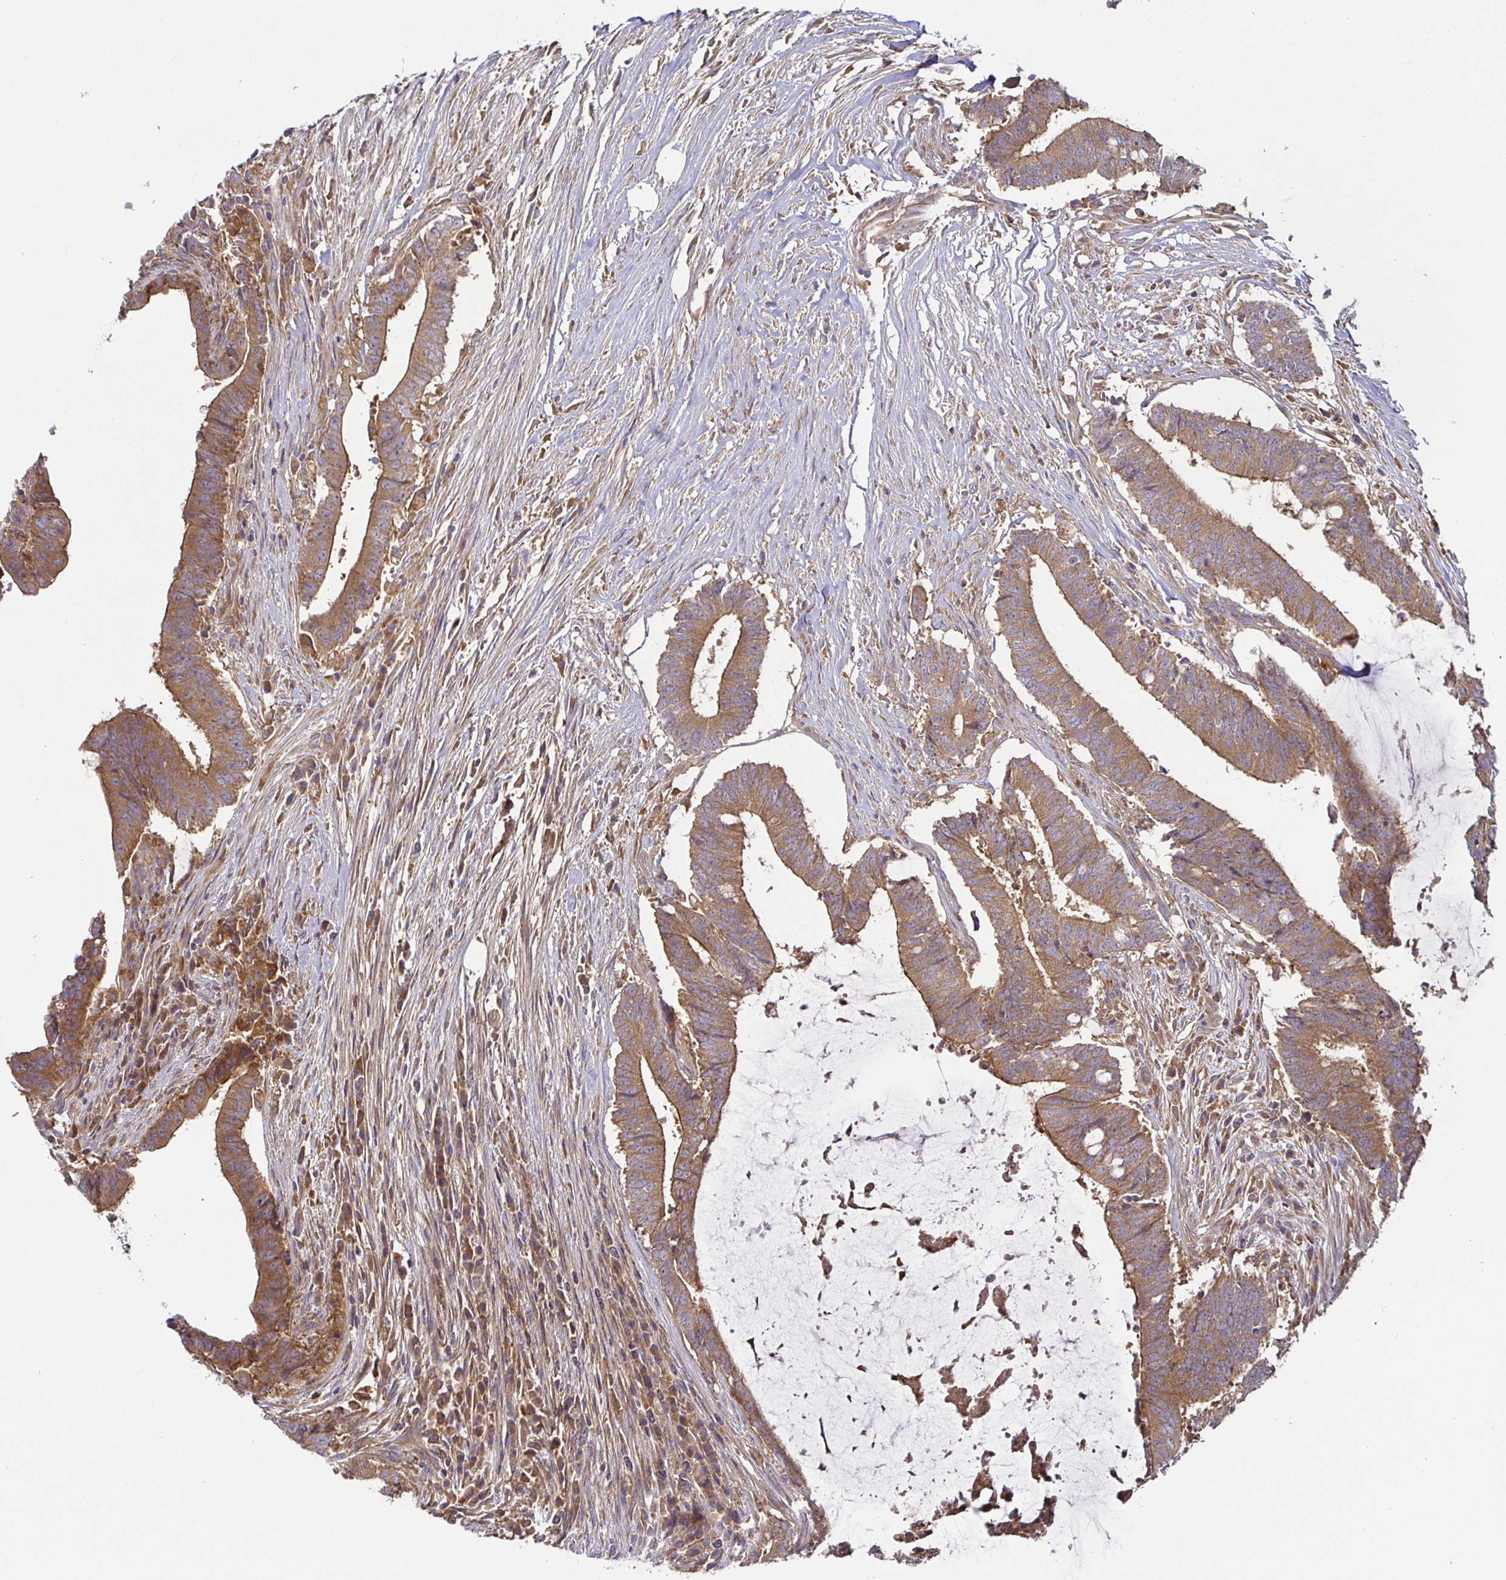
{"staining": {"intensity": "moderate", "quantity": ">75%", "location": "cytoplasmic/membranous"}, "tissue": "colorectal cancer", "cell_type": "Tumor cells", "image_type": "cancer", "snomed": [{"axis": "morphology", "description": "Adenocarcinoma, NOS"}, {"axis": "topography", "description": "Colon"}], "caption": "Immunohistochemical staining of colorectal cancer reveals medium levels of moderate cytoplasmic/membranous protein staining in about >75% of tumor cells.", "gene": "SNX8", "patient": {"sex": "female", "age": 43}}